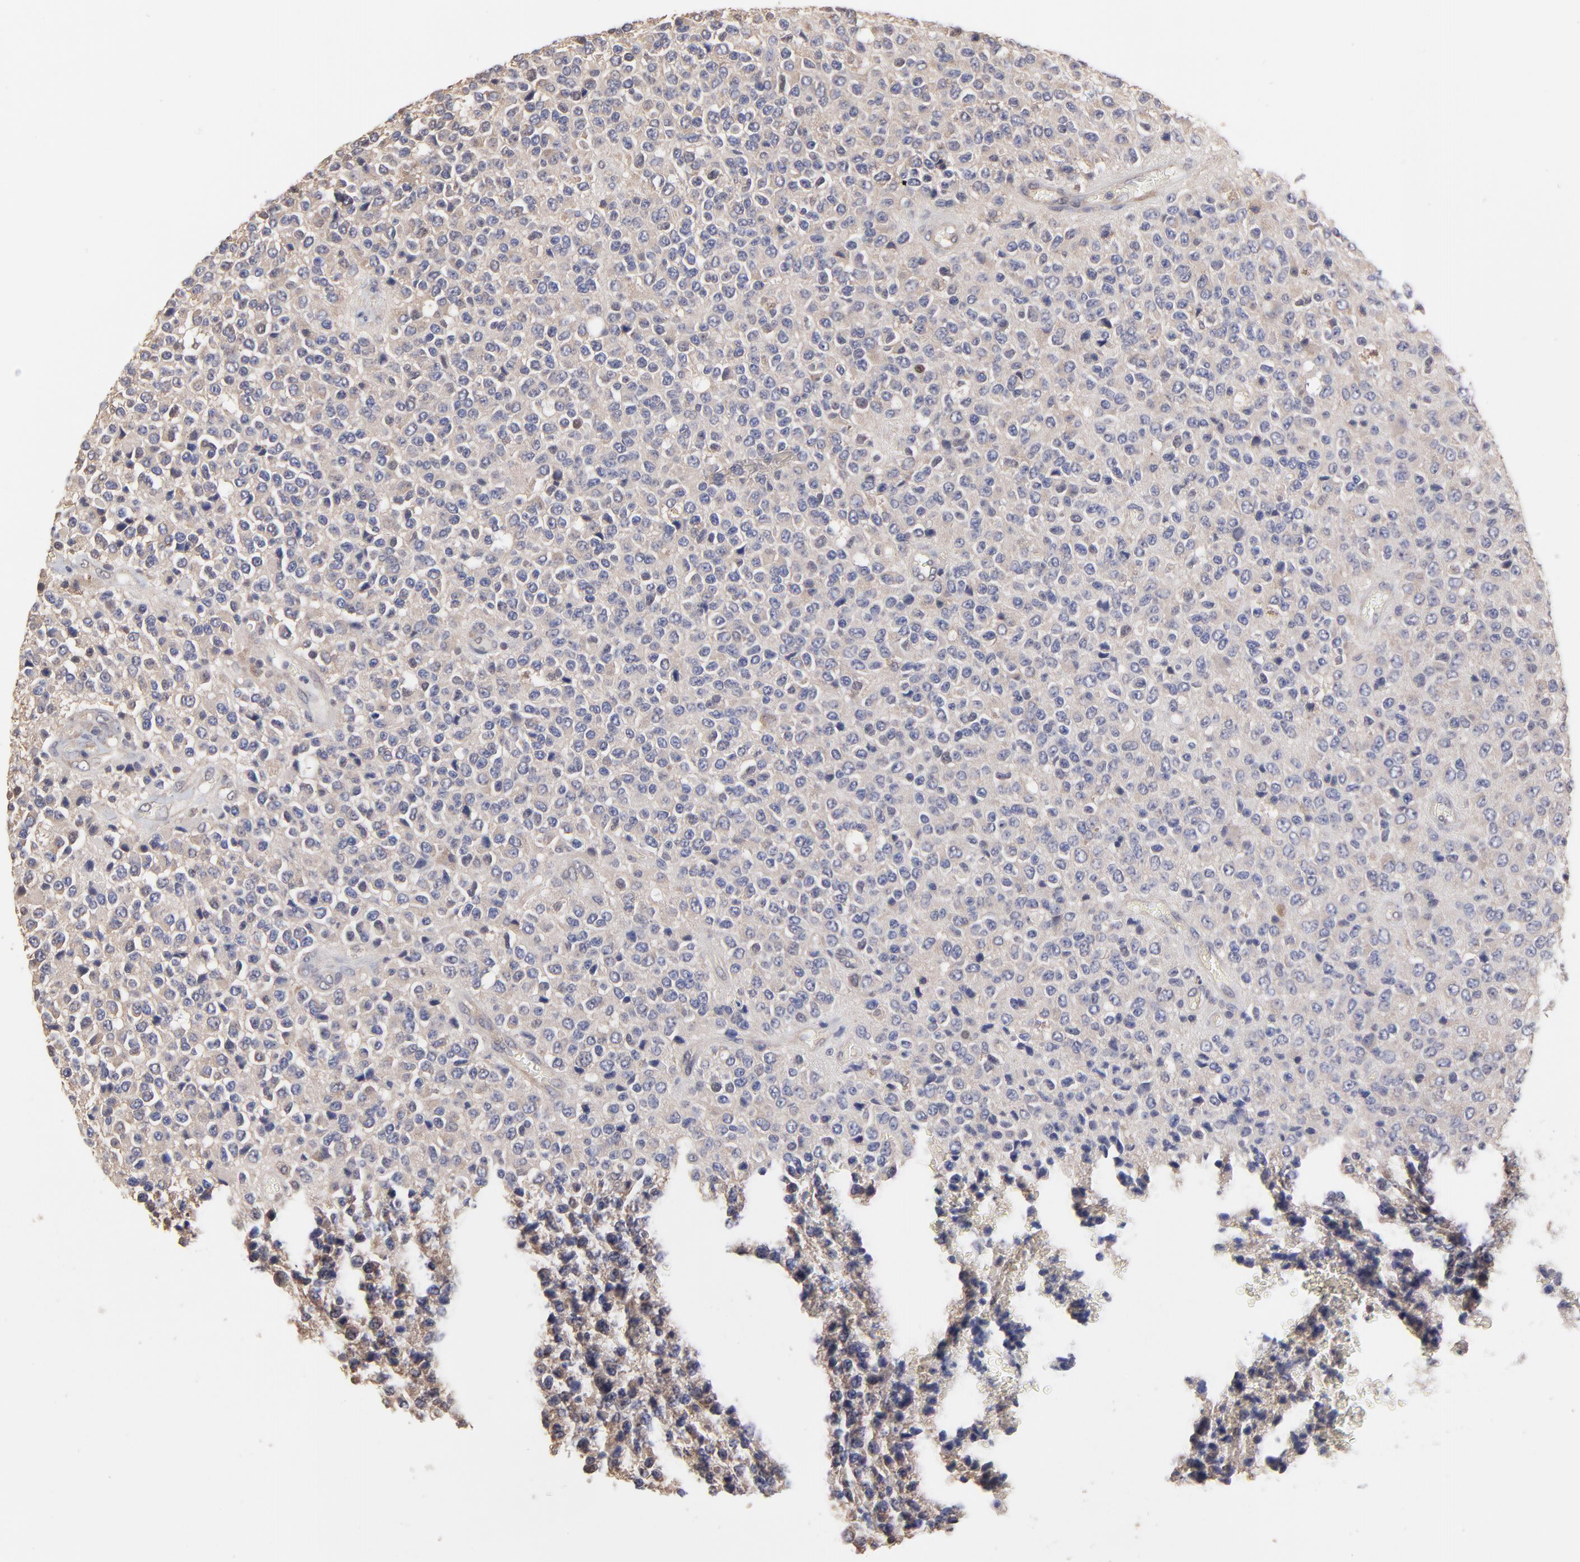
{"staining": {"intensity": "negative", "quantity": "none", "location": "none"}, "tissue": "glioma", "cell_type": "Tumor cells", "image_type": "cancer", "snomed": [{"axis": "morphology", "description": "Glioma, malignant, High grade"}, {"axis": "topography", "description": "pancreas cauda"}], "caption": "Tumor cells show no significant protein expression in glioma. (DAB IHC visualized using brightfield microscopy, high magnification).", "gene": "CCT2", "patient": {"sex": "male", "age": 60}}